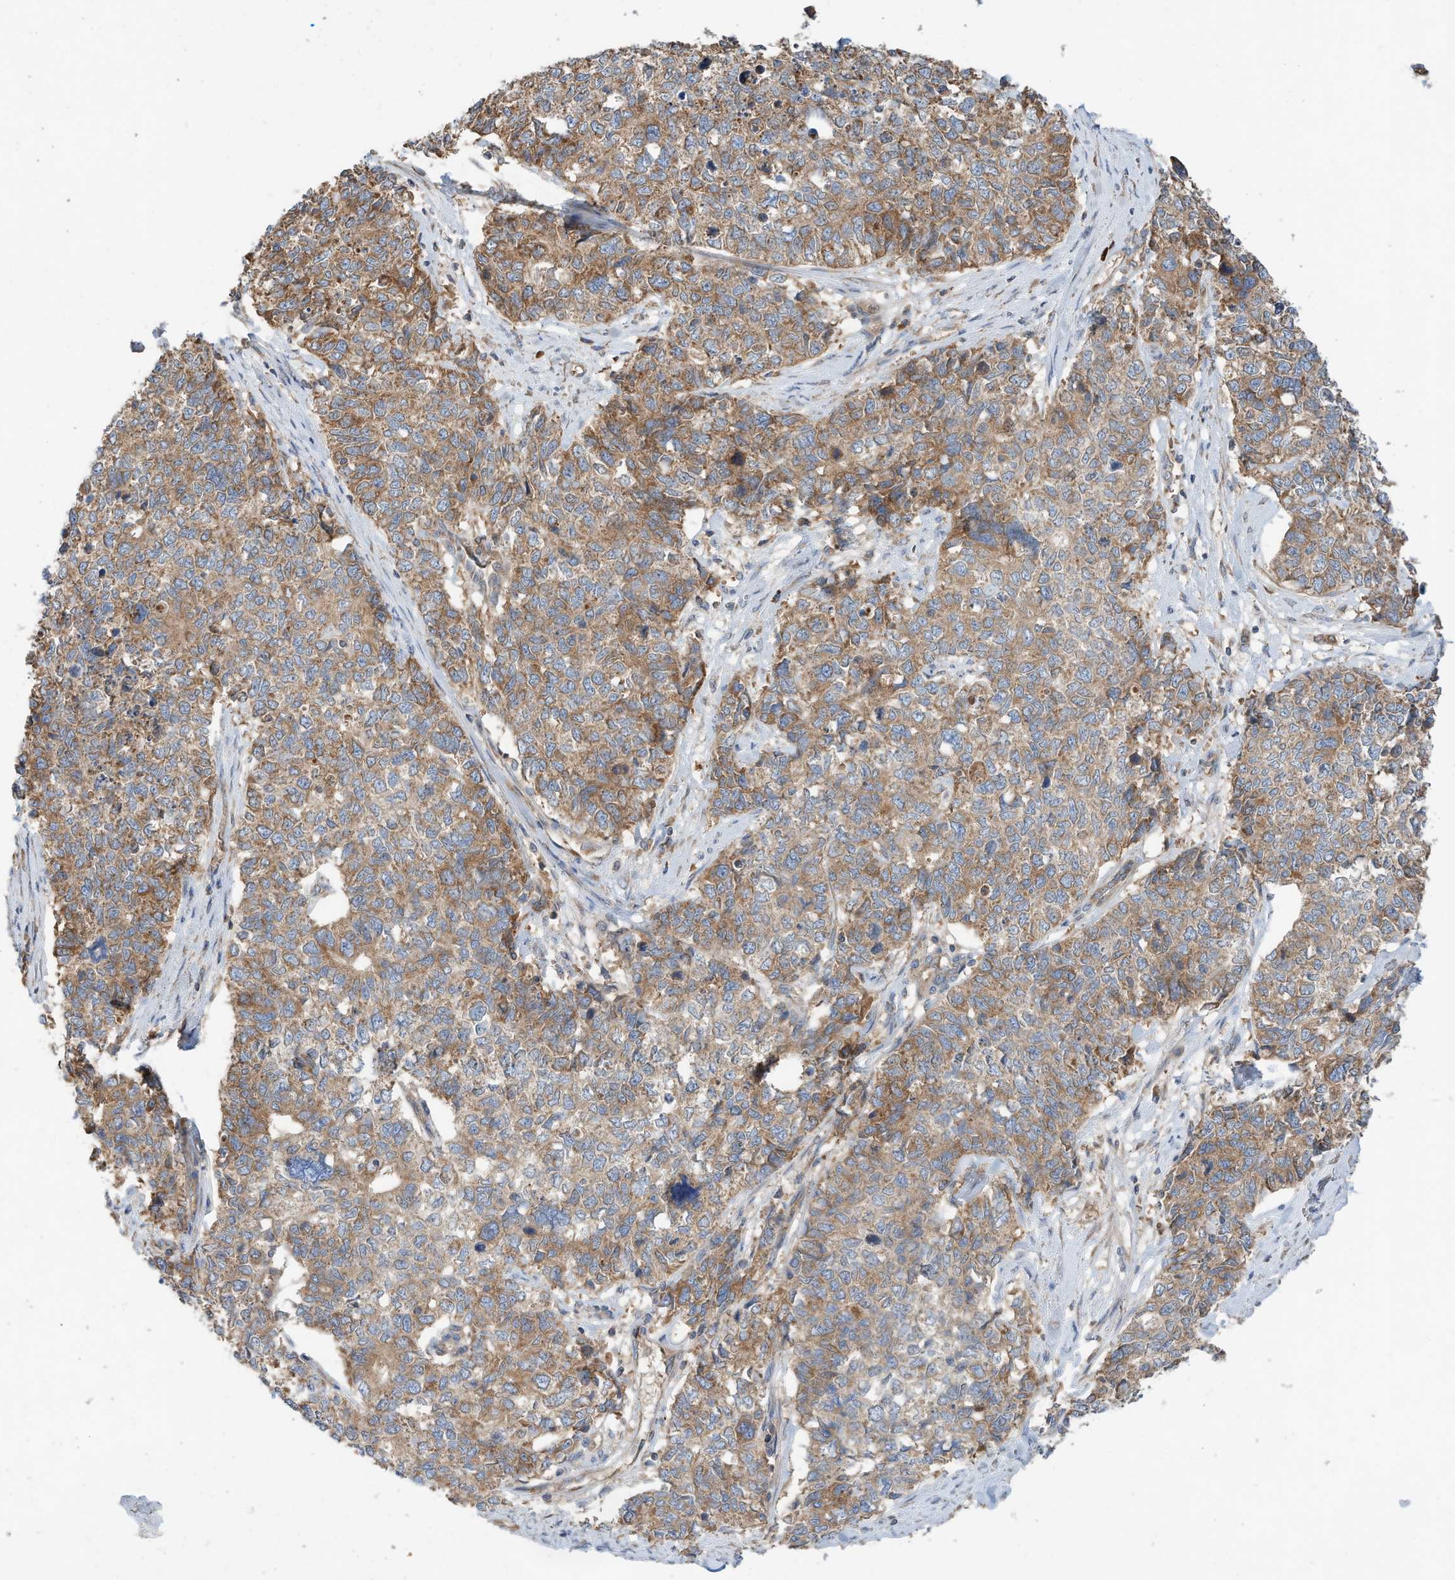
{"staining": {"intensity": "moderate", "quantity": ">75%", "location": "cytoplasmic/membranous"}, "tissue": "cervical cancer", "cell_type": "Tumor cells", "image_type": "cancer", "snomed": [{"axis": "morphology", "description": "Squamous cell carcinoma, NOS"}, {"axis": "topography", "description": "Cervix"}], "caption": "Protein staining of cervical cancer tissue demonstrates moderate cytoplasmic/membranous expression in approximately >75% of tumor cells.", "gene": "CPAMD8", "patient": {"sex": "female", "age": 63}}